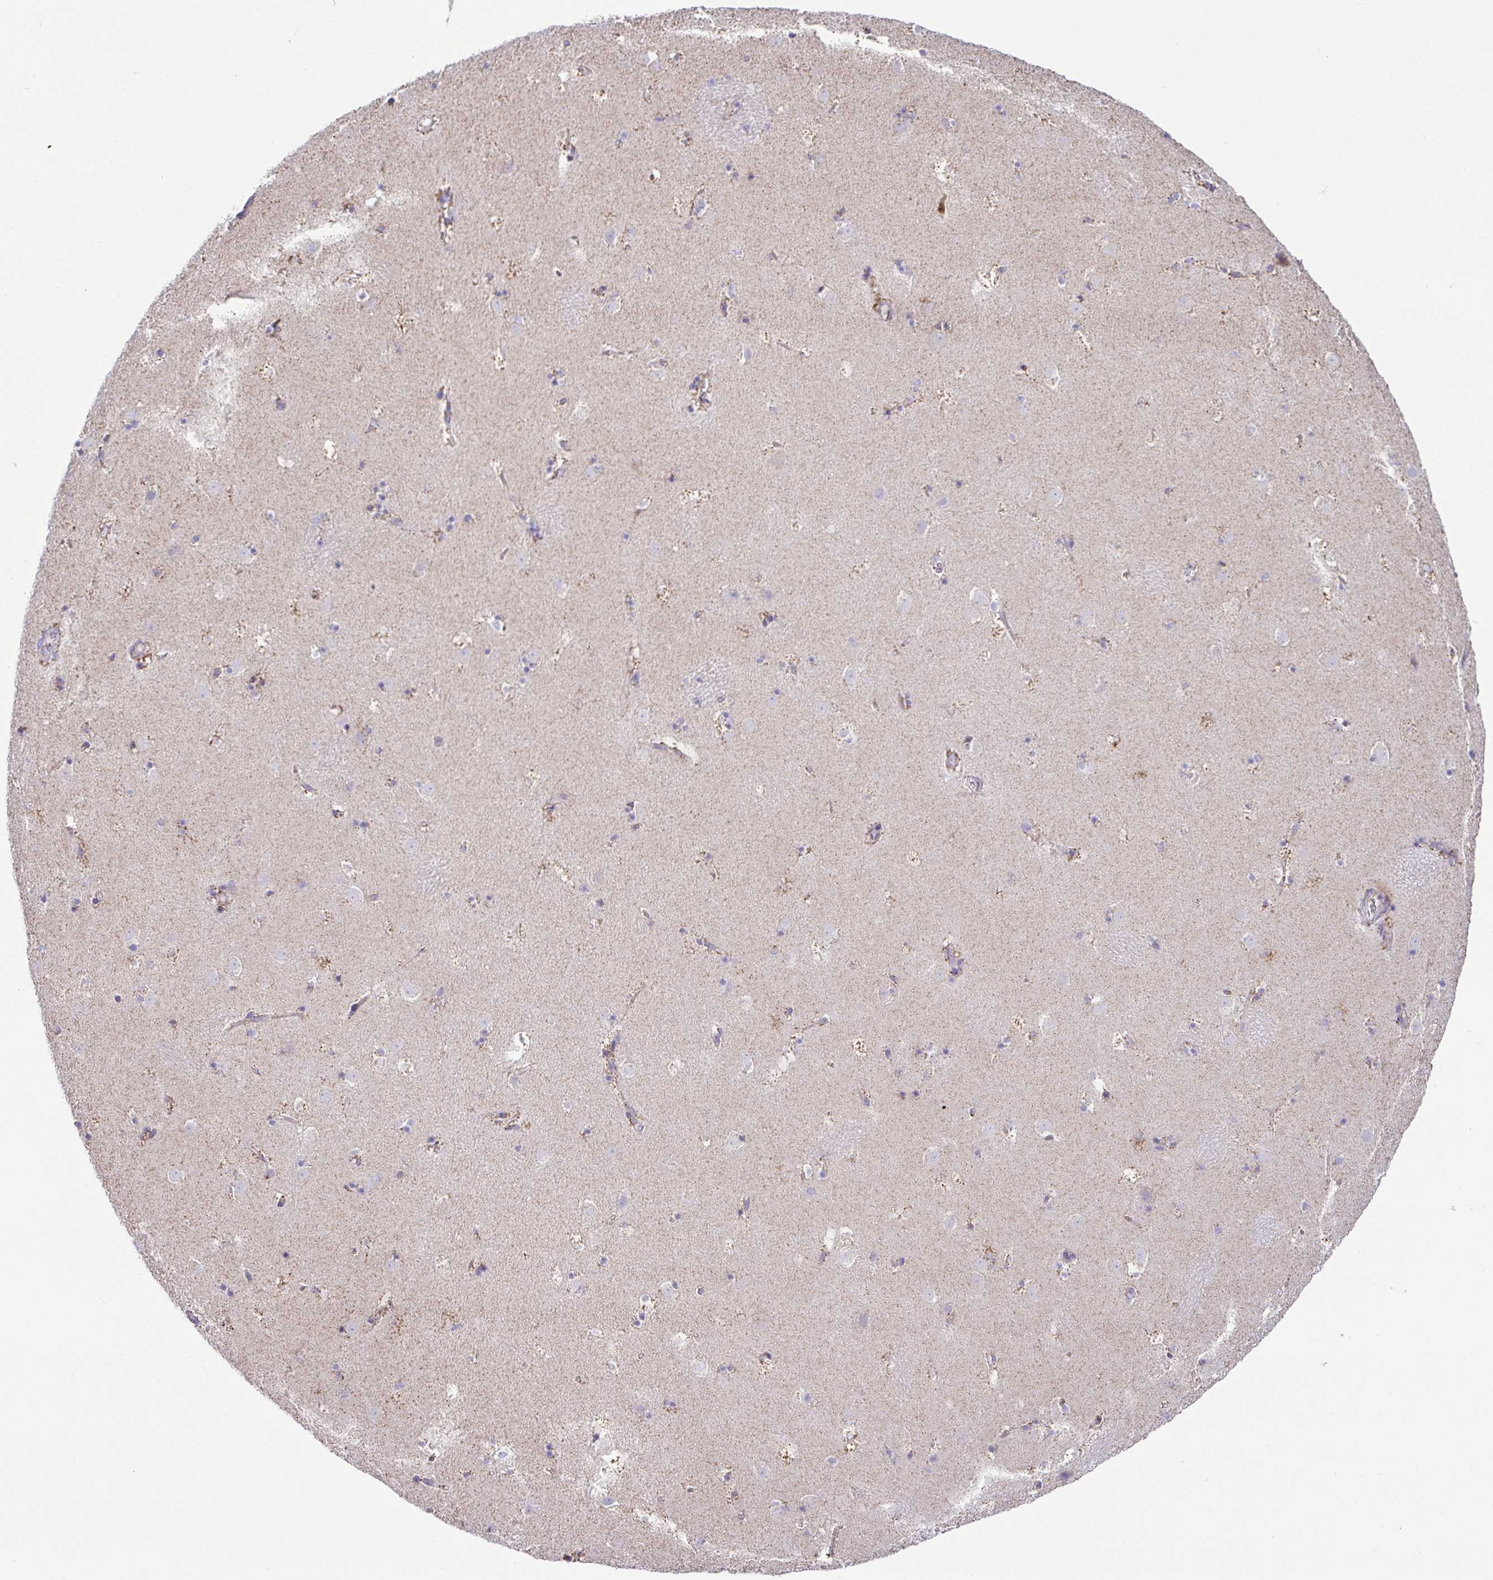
{"staining": {"intensity": "negative", "quantity": "none", "location": "none"}, "tissue": "caudate", "cell_type": "Glial cells", "image_type": "normal", "snomed": [{"axis": "morphology", "description": "Normal tissue, NOS"}, {"axis": "topography", "description": "Lateral ventricle wall"}], "caption": "Immunohistochemical staining of normal human caudate reveals no significant expression in glial cells. The staining was performed using DAB (3,3'-diaminobenzidine) to visualize the protein expression in brown, while the nuclei were stained in blue with hematoxylin (Magnification: 20x).", "gene": "PCMTD2", "patient": {"sex": "male", "age": 37}}